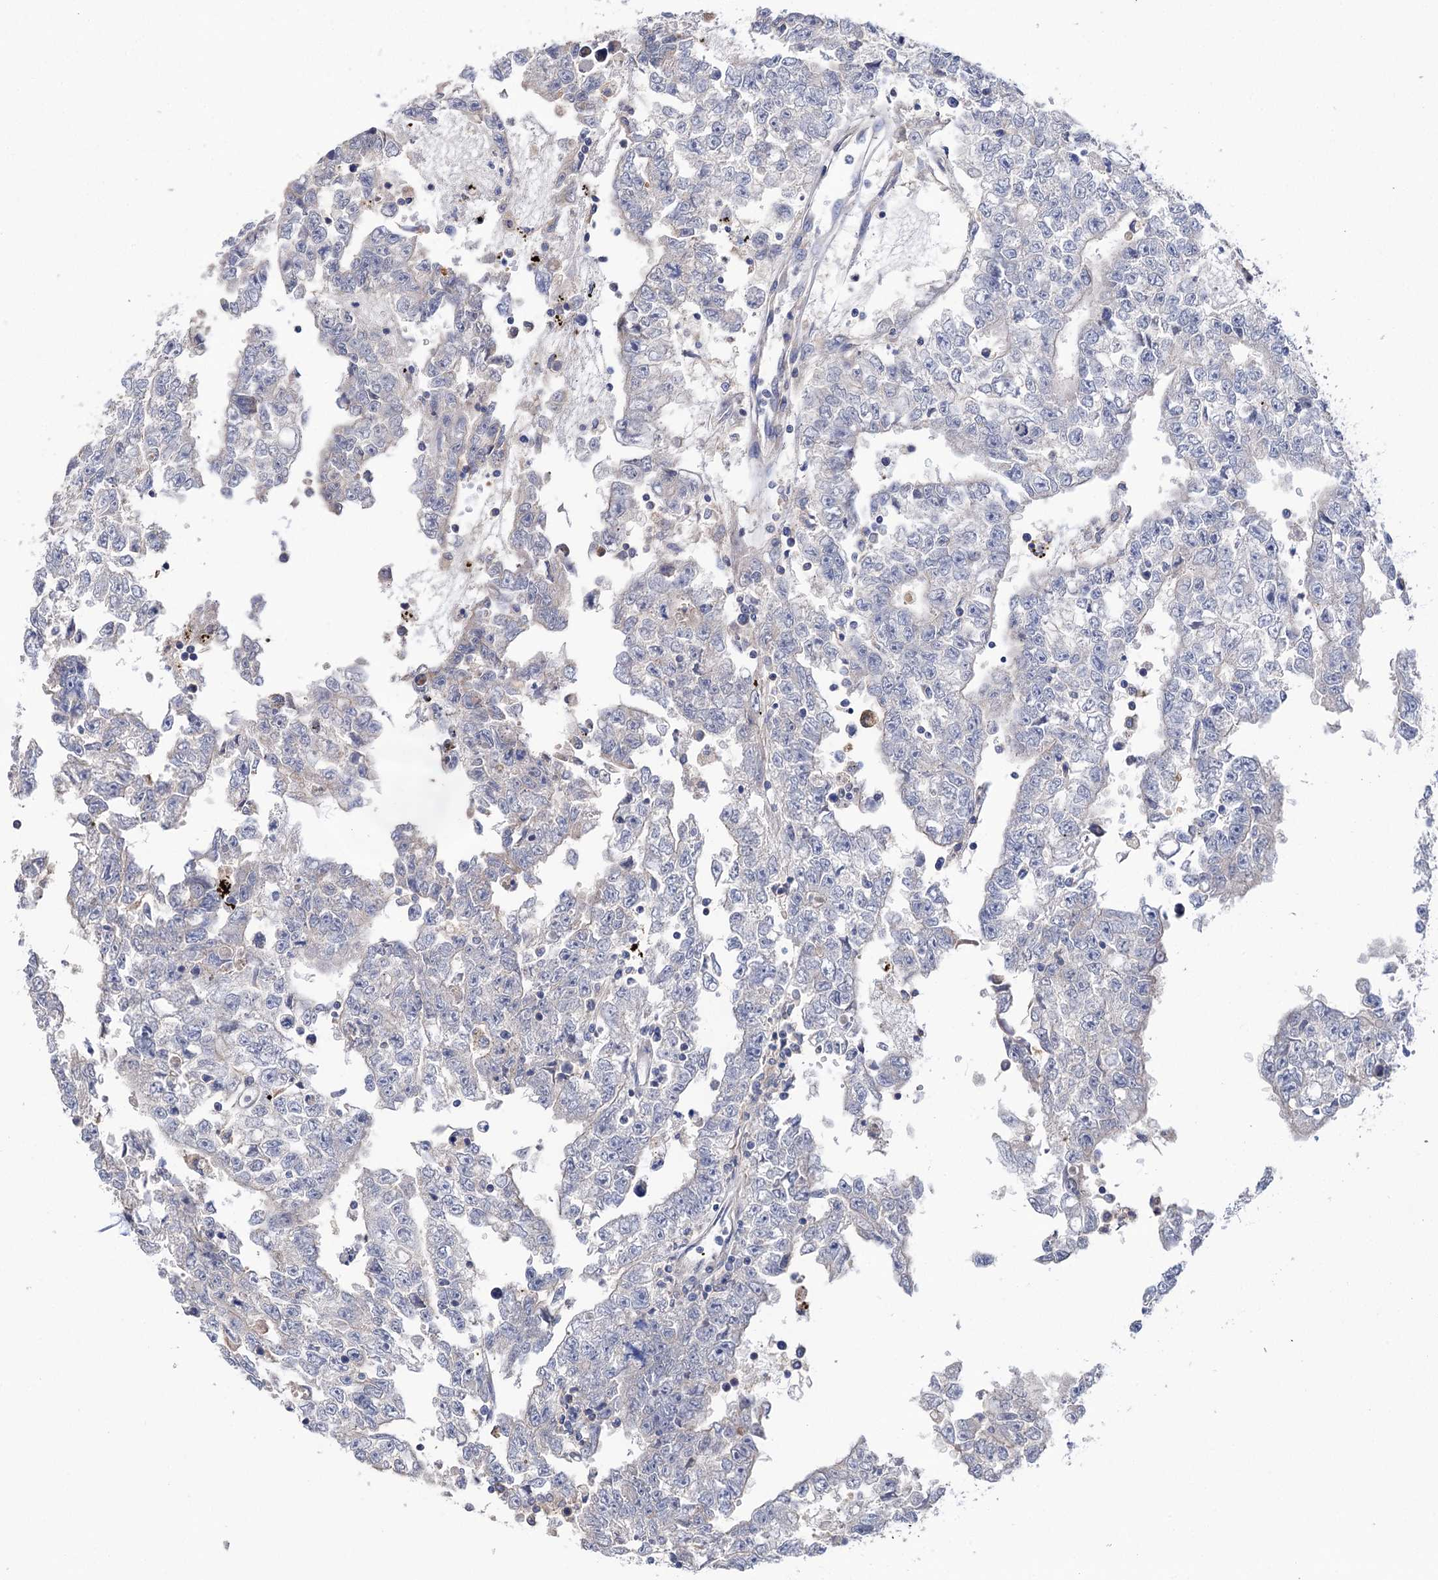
{"staining": {"intensity": "moderate", "quantity": "<25%", "location": "cytoplasmic/membranous"}, "tissue": "testis cancer", "cell_type": "Tumor cells", "image_type": "cancer", "snomed": [{"axis": "morphology", "description": "Carcinoma, Embryonal, NOS"}, {"axis": "topography", "description": "Testis"}], "caption": "Immunohistochemistry image of human testis embryonal carcinoma stained for a protein (brown), which reveals low levels of moderate cytoplasmic/membranous staining in about <25% of tumor cells.", "gene": "BBS4", "patient": {"sex": "male", "age": 25}}